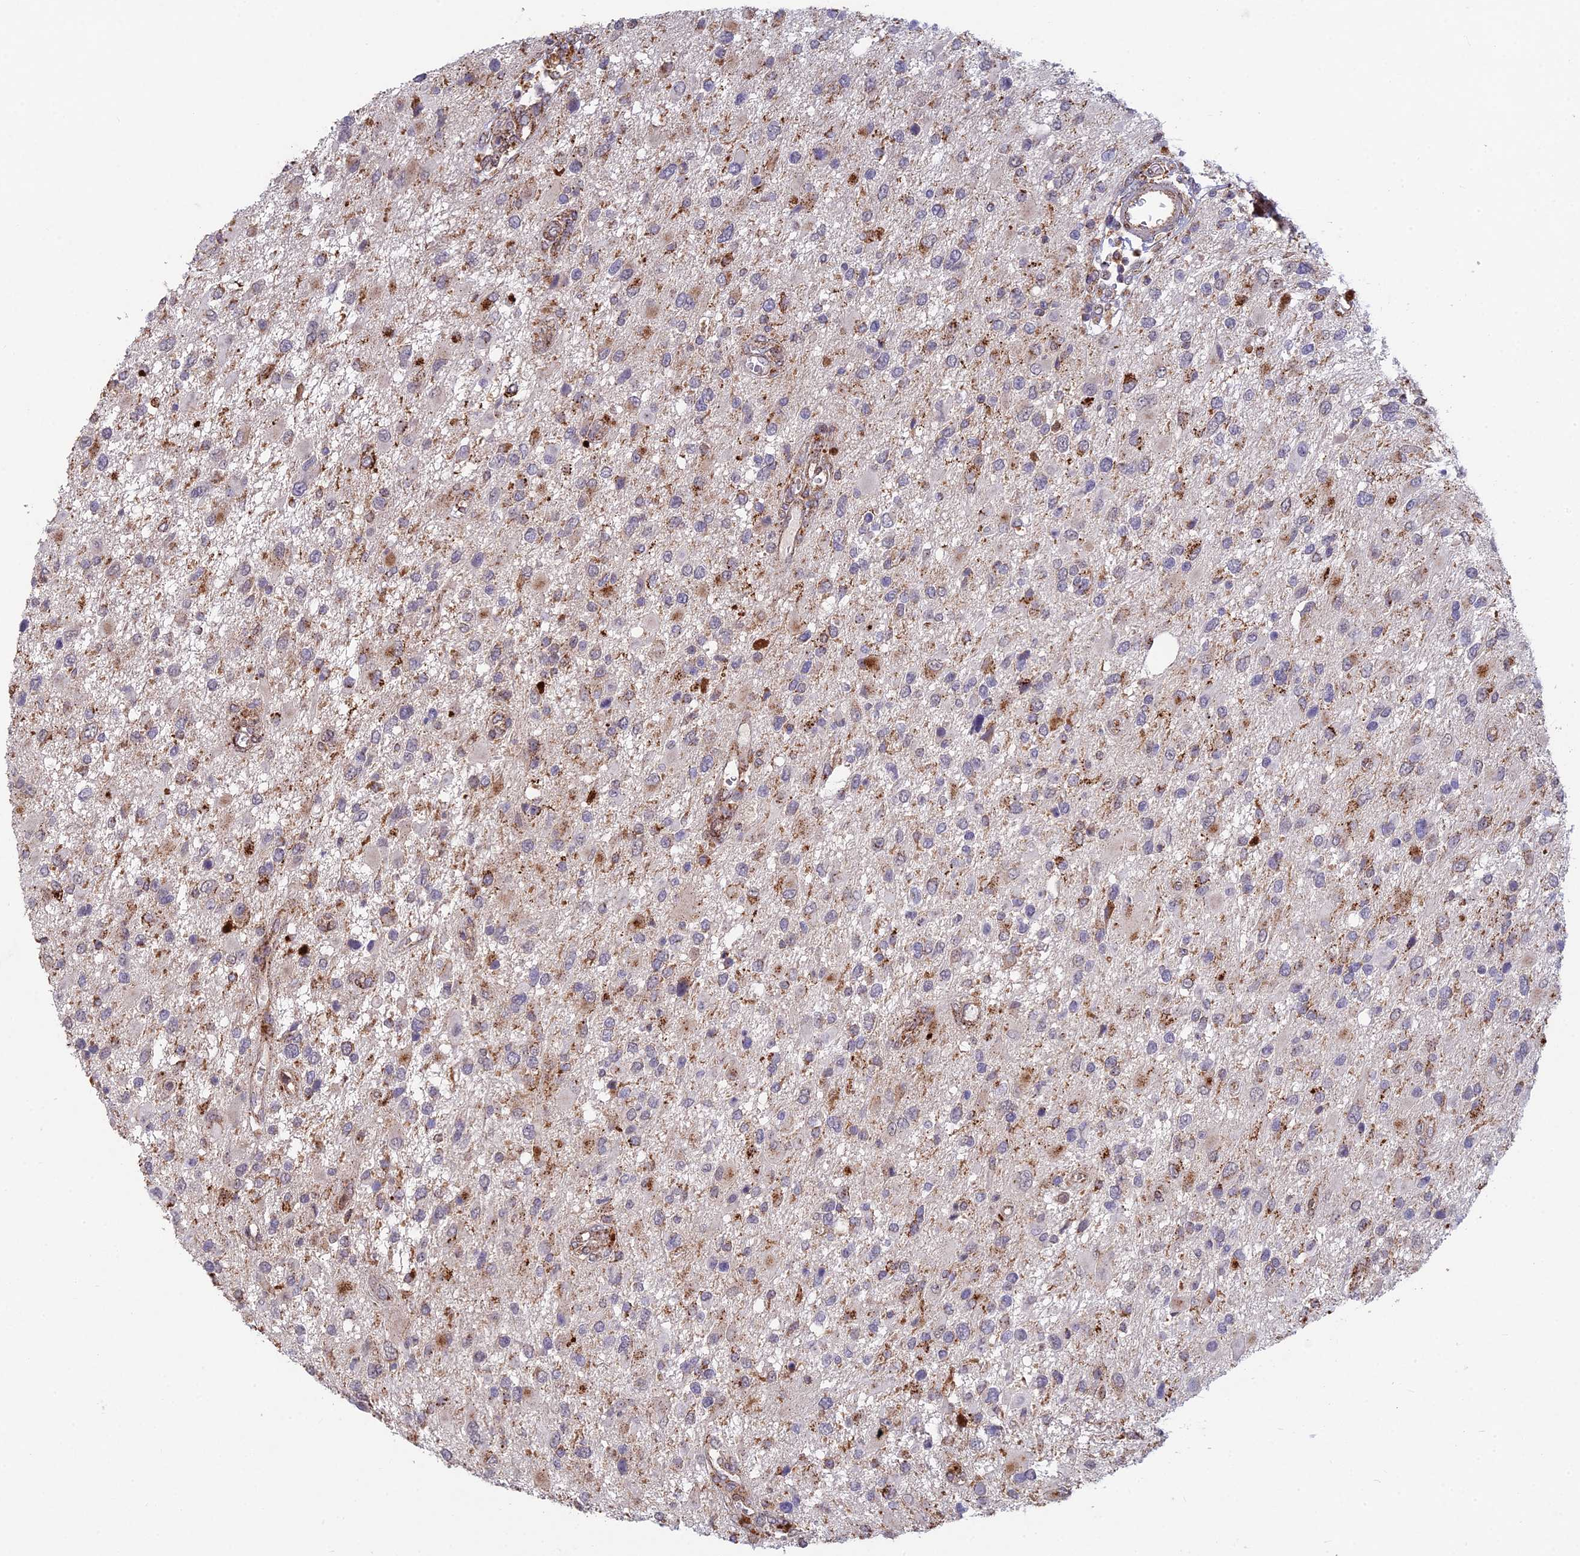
{"staining": {"intensity": "moderate", "quantity": "<25%", "location": "cytoplasmic/membranous"}, "tissue": "glioma", "cell_type": "Tumor cells", "image_type": "cancer", "snomed": [{"axis": "morphology", "description": "Glioma, malignant, High grade"}, {"axis": "topography", "description": "Brain"}], "caption": "Tumor cells show low levels of moderate cytoplasmic/membranous expression in about <25% of cells in malignant glioma (high-grade).", "gene": "FOXS1", "patient": {"sex": "male", "age": 53}}